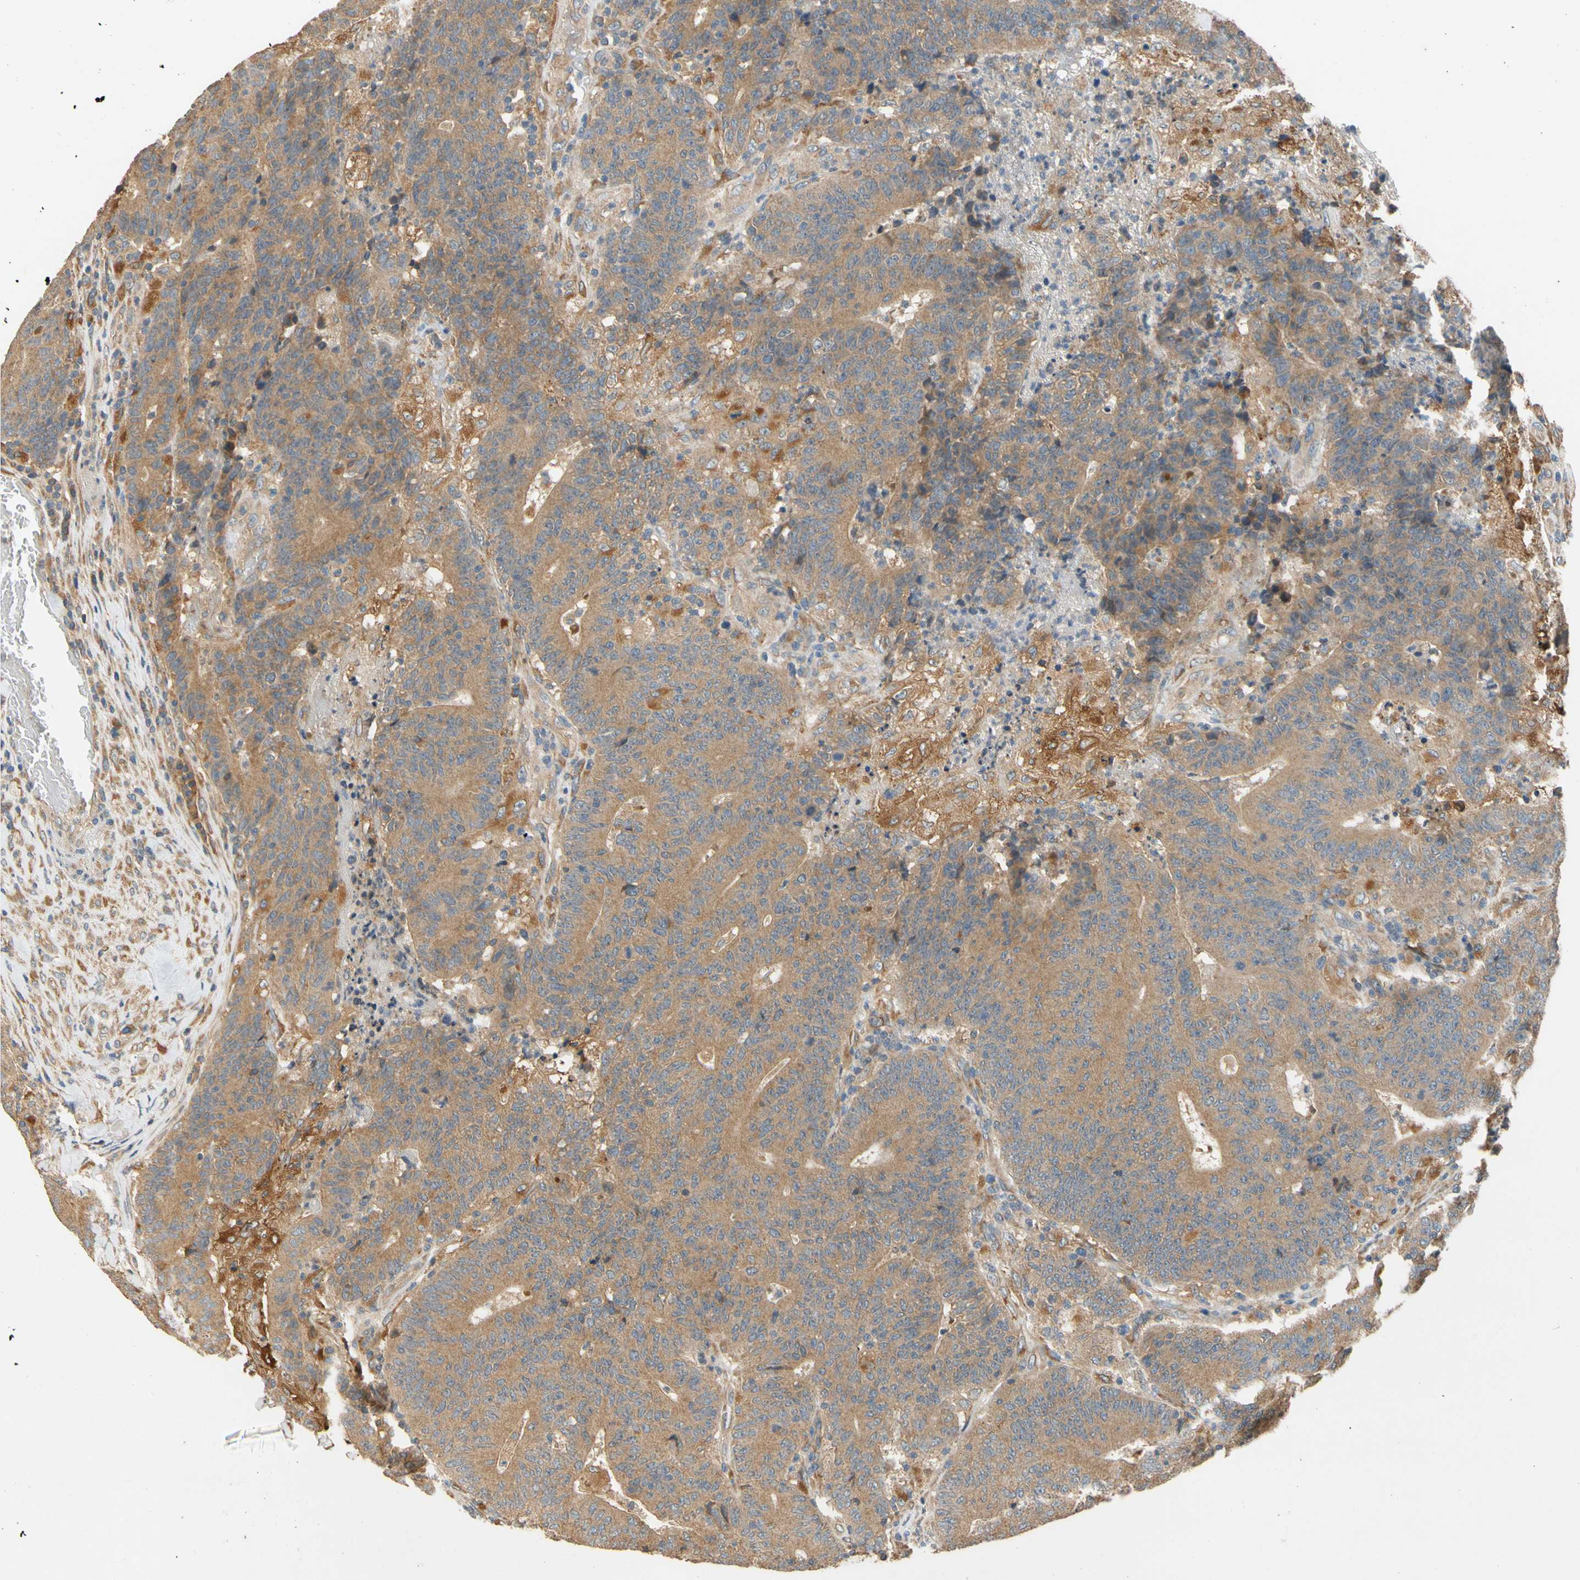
{"staining": {"intensity": "moderate", "quantity": ">75%", "location": "cytoplasmic/membranous"}, "tissue": "colorectal cancer", "cell_type": "Tumor cells", "image_type": "cancer", "snomed": [{"axis": "morphology", "description": "Normal tissue, NOS"}, {"axis": "morphology", "description": "Adenocarcinoma, NOS"}, {"axis": "topography", "description": "Colon"}], "caption": "A high-resolution micrograph shows immunohistochemistry staining of colorectal cancer, which displays moderate cytoplasmic/membranous expression in approximately >75% of tumor cells.", "gene": "USP46", "patient": {"sex": "female", "age": 75}}